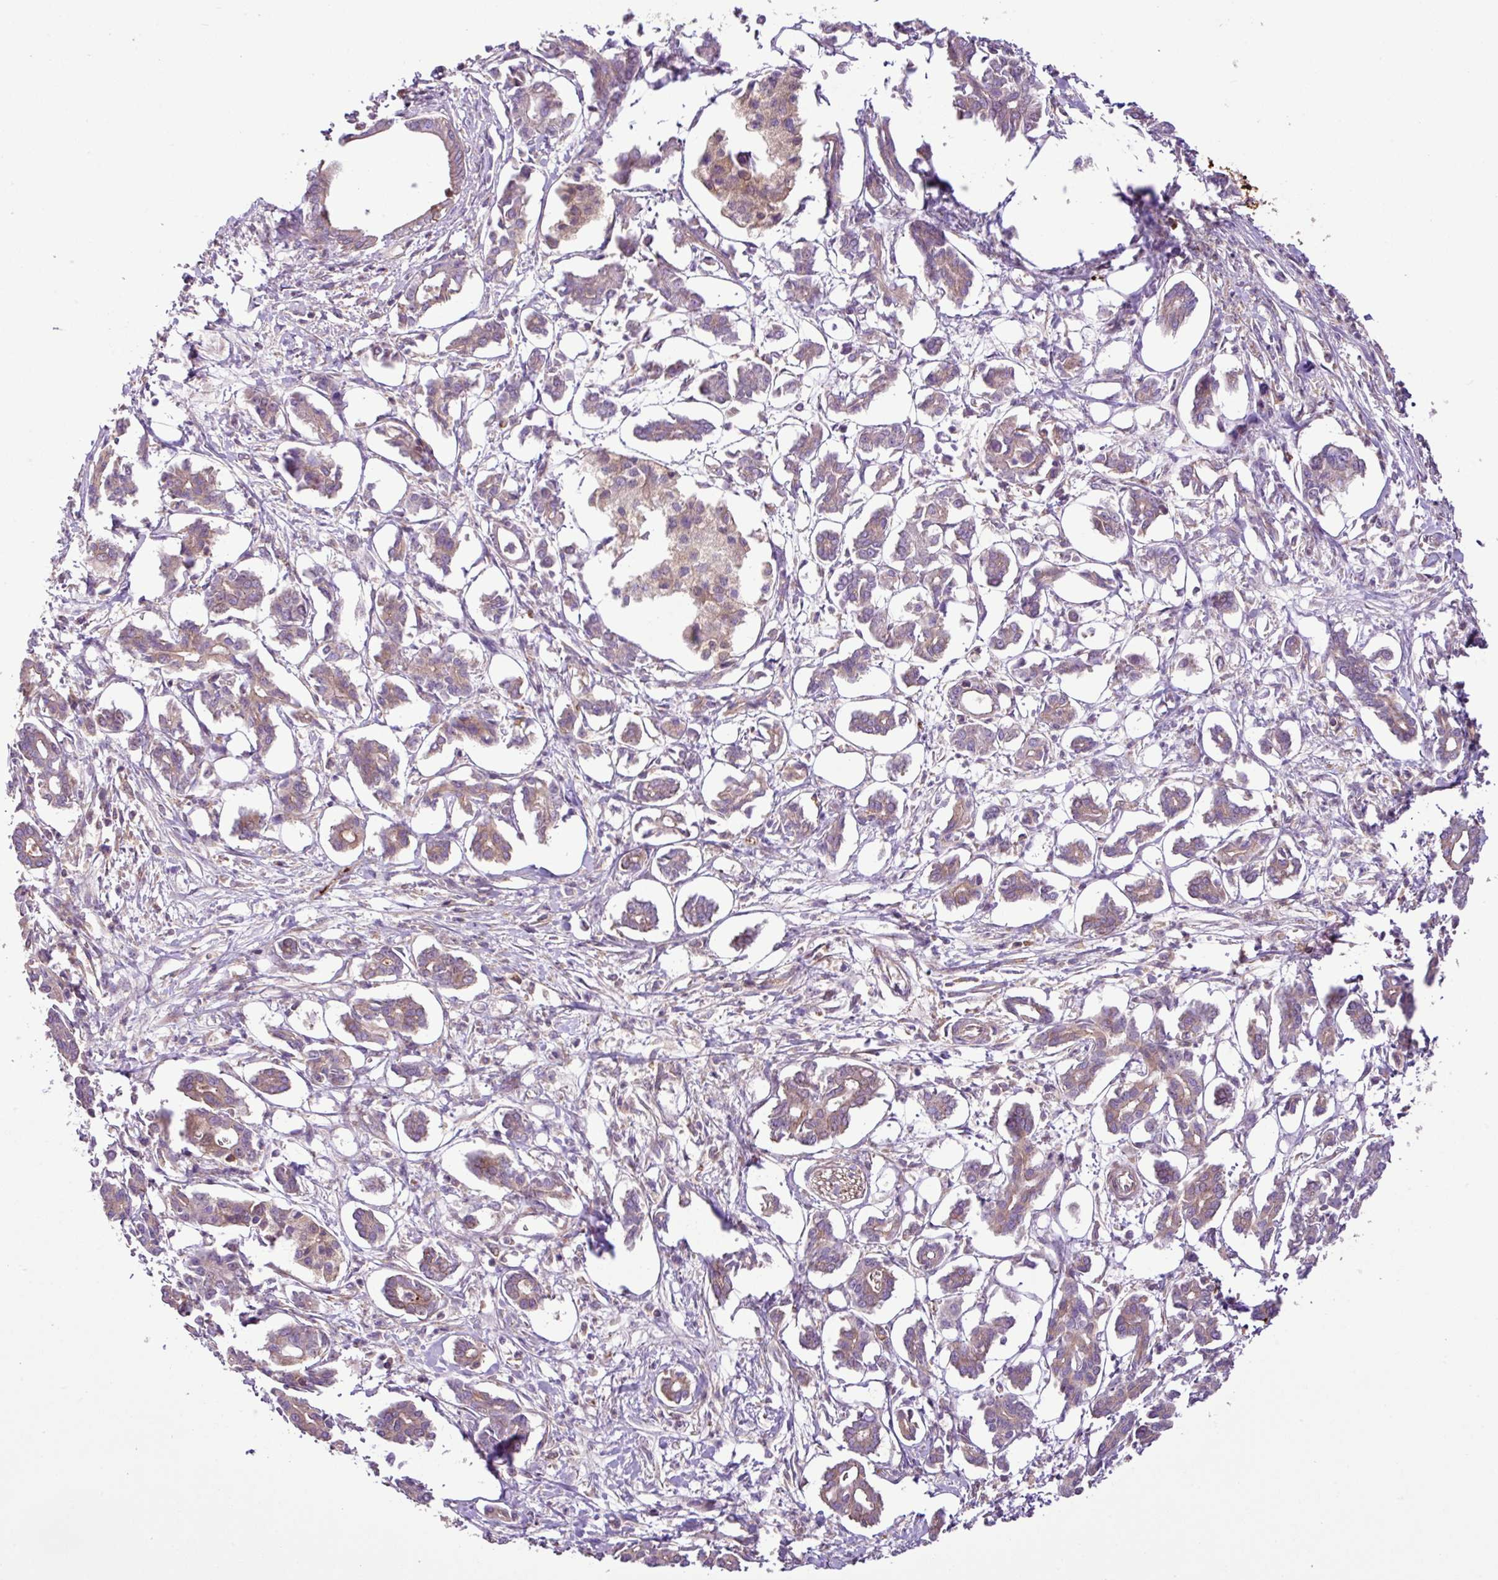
{"staining": {"intensity": "weak", "quantity": "<25%", "location": "cytoplasmic/membranous"}, "tissue": "pancreatic cancer", "cell_type": "Tumor cells", "image_type": "cancer", "snomed": [{"axis": "morphology", "description": "Adenocarcinoma, NOS"}, {"axis": "topography", "description": "Pancreas"}], "caption": "Immunohistochemistry (IHC) photomicrograph of neoplastic tissue: human pancreatic cancer stained with DAB demonstrates no significant protein positivity in tumor cells. Brightfield microscopy of IHC stained with DAB (3,3'-diaminobenzidine) (brown) and hematoxylin (blue), captured at high magnification.", "gene": "ZNF266", "patient": {"sex": "male", "age": 61}}